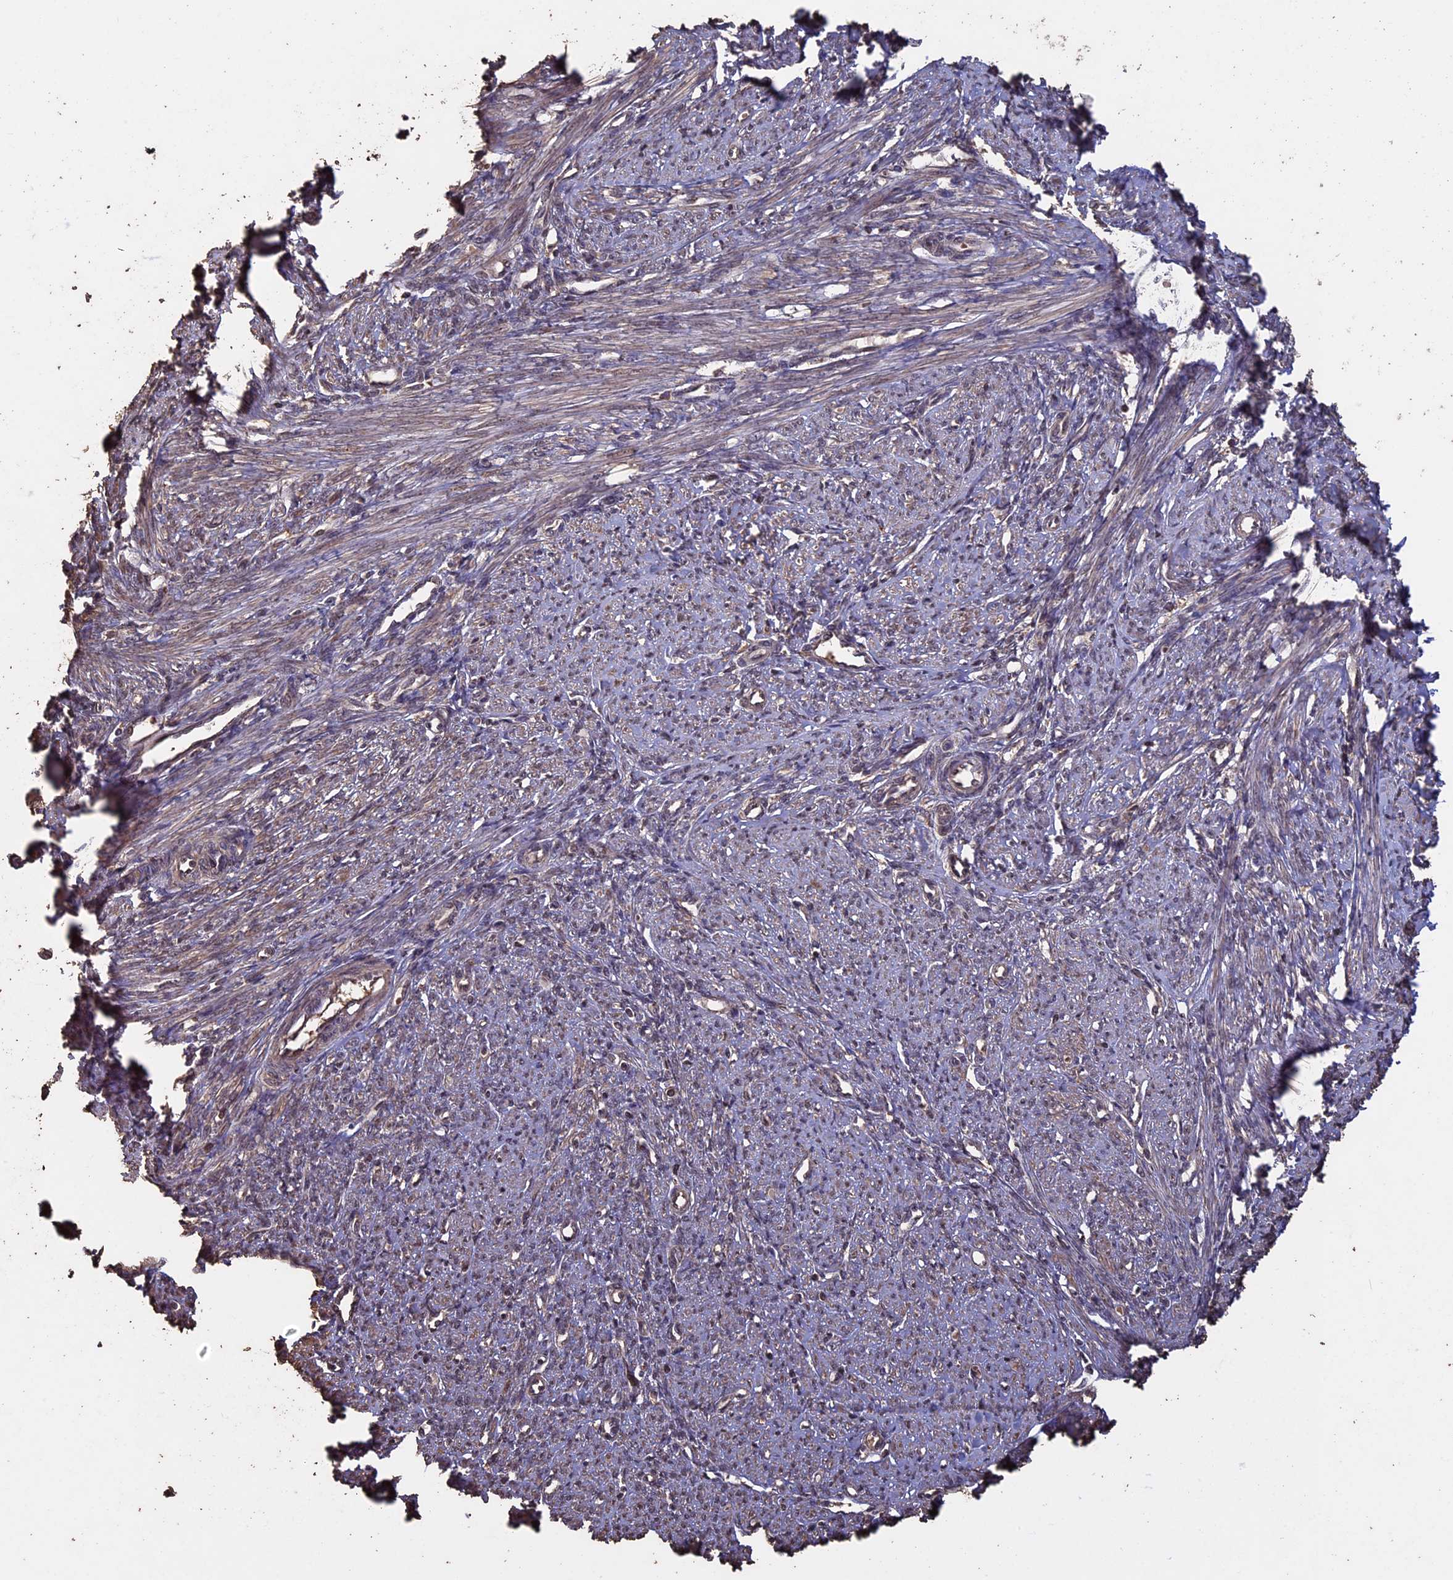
{"staining": {"intensity": "moderate", "quantity": "25%-75%", "location": "cytoplasmic/membranous"}, "tissue": "smooth muscle", "cell_type": "Smooth muscle cells", "image_type": "normal", "snomed": [{"axis": "morphology", "description": "Normal tissue, NOS"}, {"axis": "topography", "description": "Smooth muscle"}, {"axis": "topography", "description": "Uterus"}], "caption": "A micrograph of smooth muscle stained for a protein exhibits moderate cytoplasmic/membranous brown staining in smooth muscle cells.", "gene": "HUNK", "patient": {"sex": "female", "age": 59}}